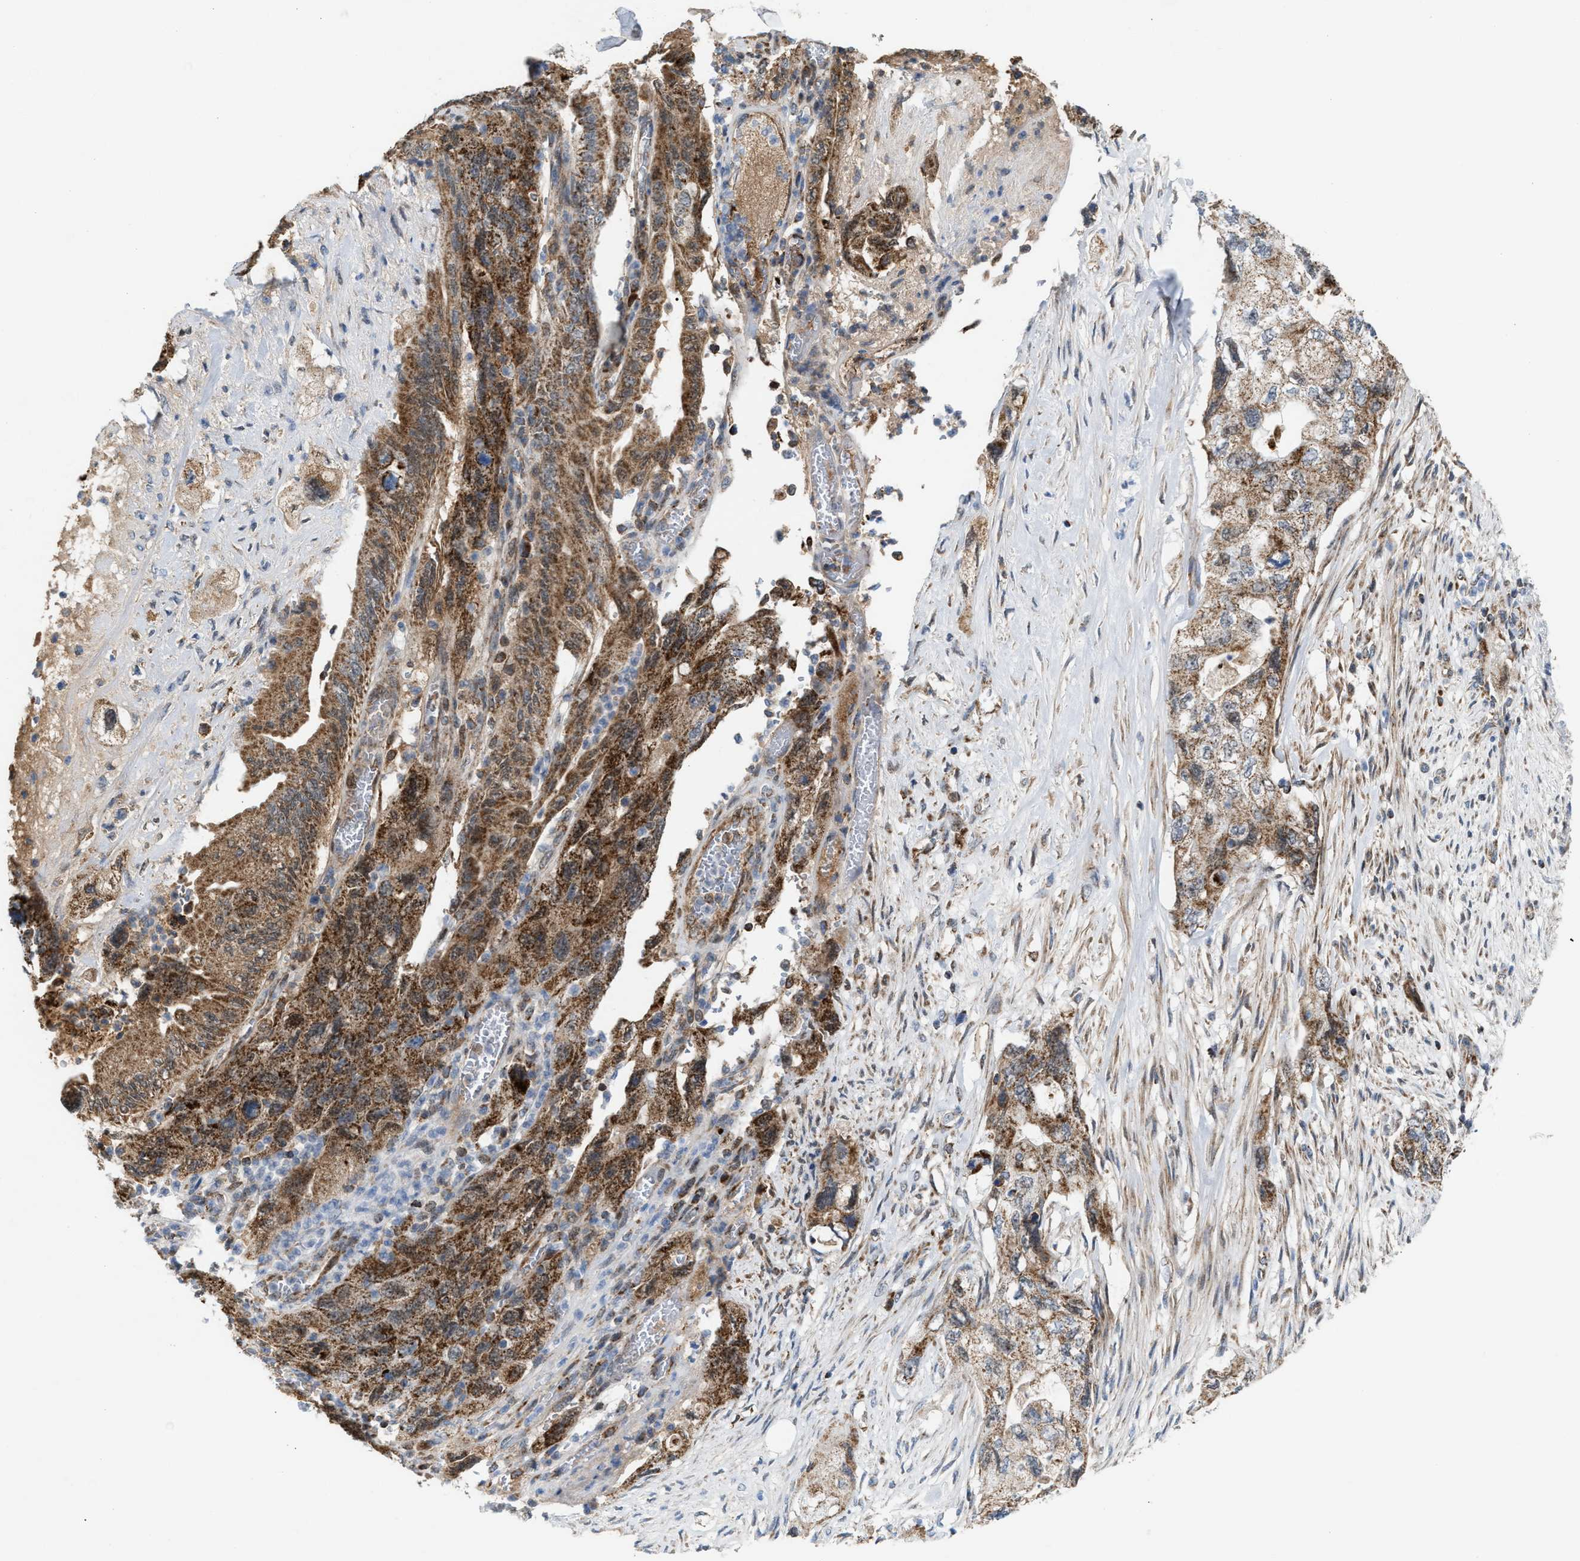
{"staining": {"intensity": "moderate", "quantity": ">75%", "location": "cytoplasmic/membranous"}, "tissue": "pancreatic cancer", "cell_type": "Tumor cells", "image_type": "cancer", "snomed": [{"axis": "morphology", "description": "Adenocarcinoma, NOS"}, {"axis": "topography", "description": "Pancreas"}], "caption": "This is a photomicrograph of immunohistochemistry staining of pancreatic cancer, which shows moderate expression in the cytoplasmic/membranous of tumor cells.", "gene": "PMPCA", "patient": {"sex": "female", "age": 73}}